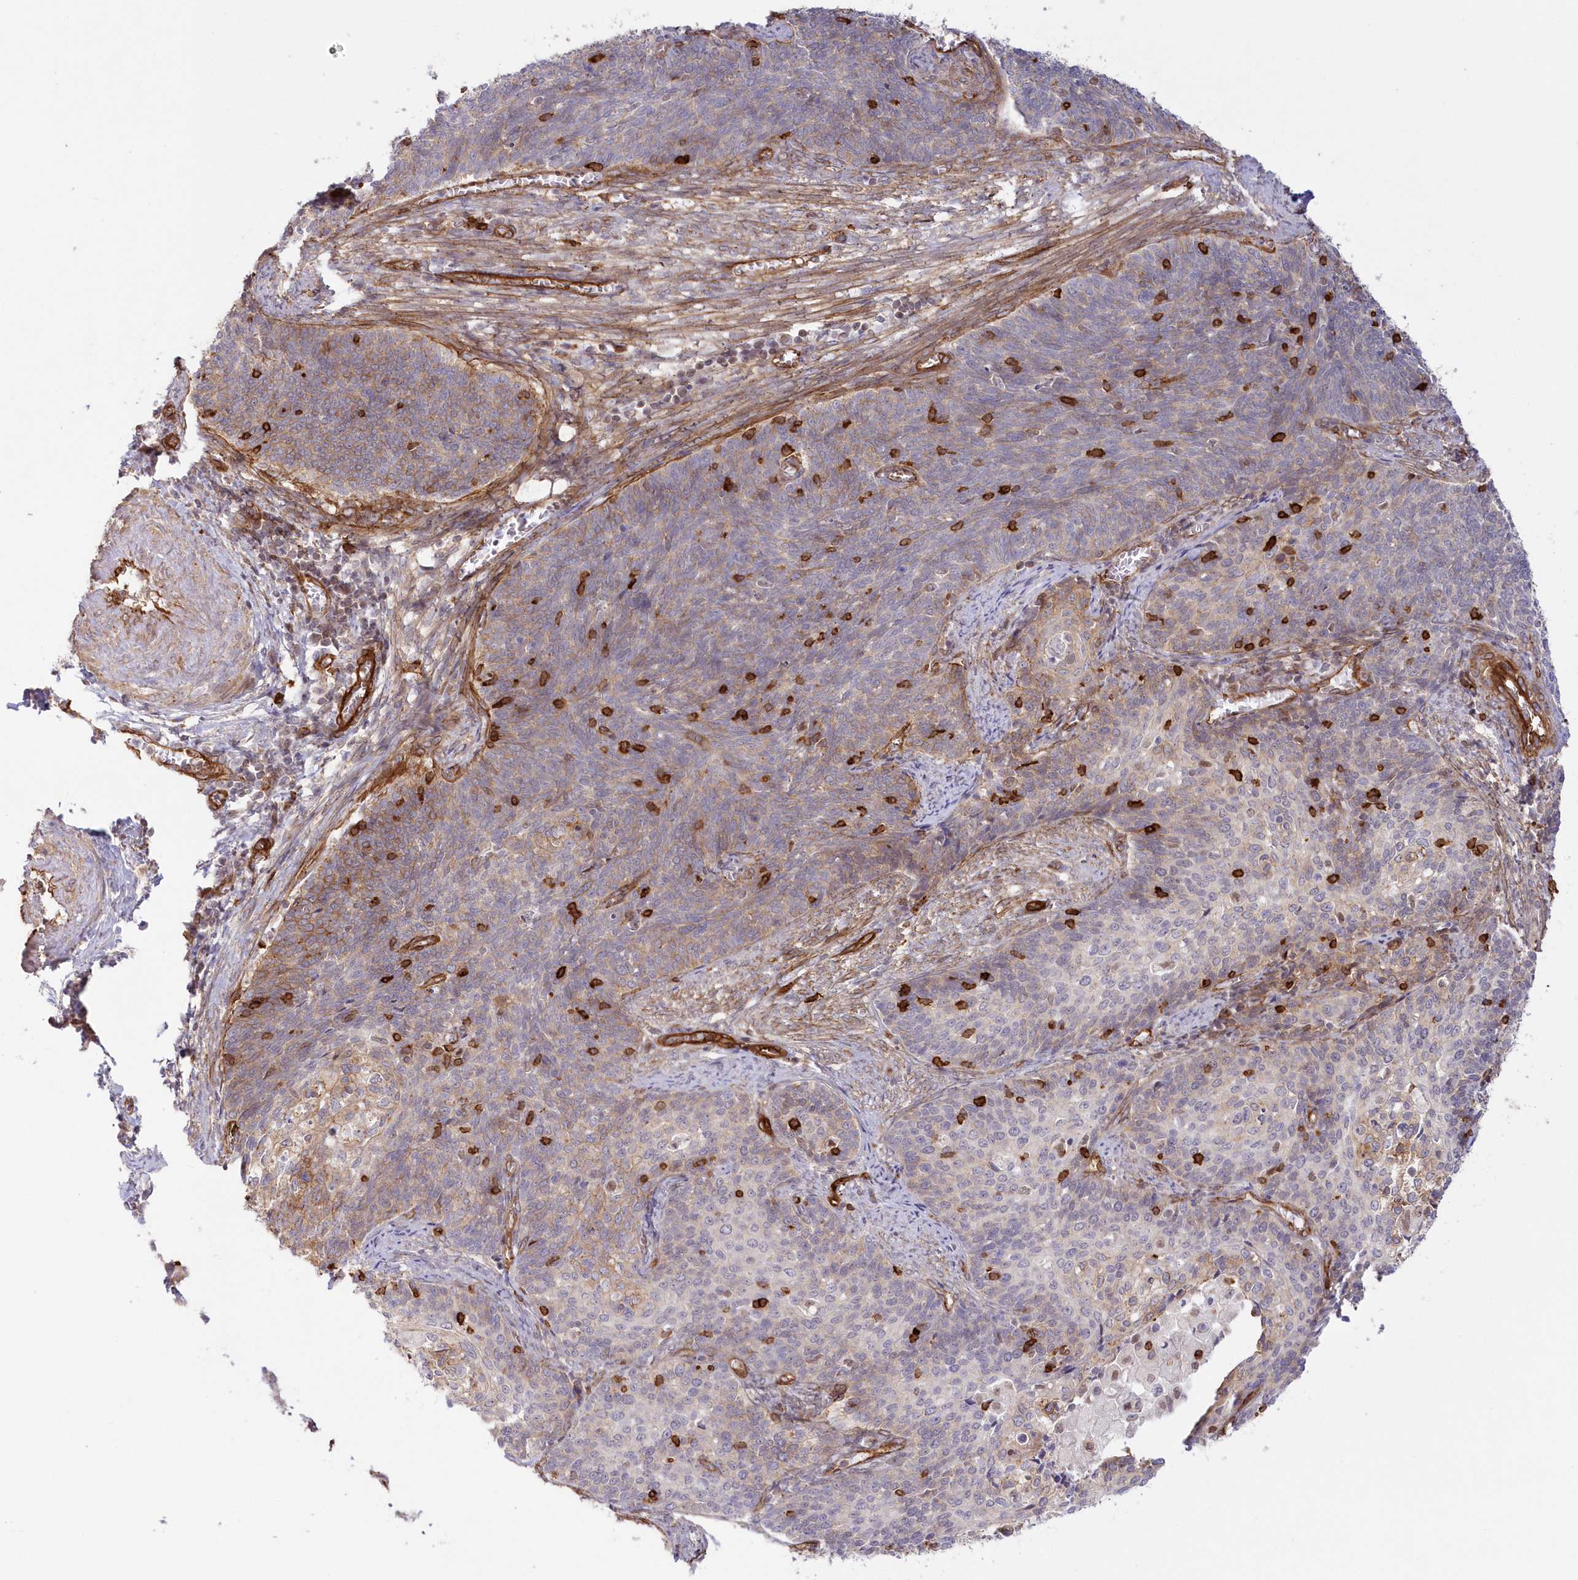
{"staining": {"intensity": "weak", "quantity": "<25%", "location": "cytoplasmic/membranous"}, "tissue": "cervical cancer", "cell_type": "Tumor cells", "image_type": "cancer", "snomed": [{"axis": "morphology", "description": "Squamous cell carcinoma, NOS"}, {"axis": "topography", "description": "Cervix"}], "caption": "Immunohistochemistry (IHC) micrograph of human squamous cell carcinoma (cervical) stained for a protein (brown), which shows no positivity in tumor cells.", "gene": "AFAP1L2", "patient": {"sex": "female", "age": 39}}